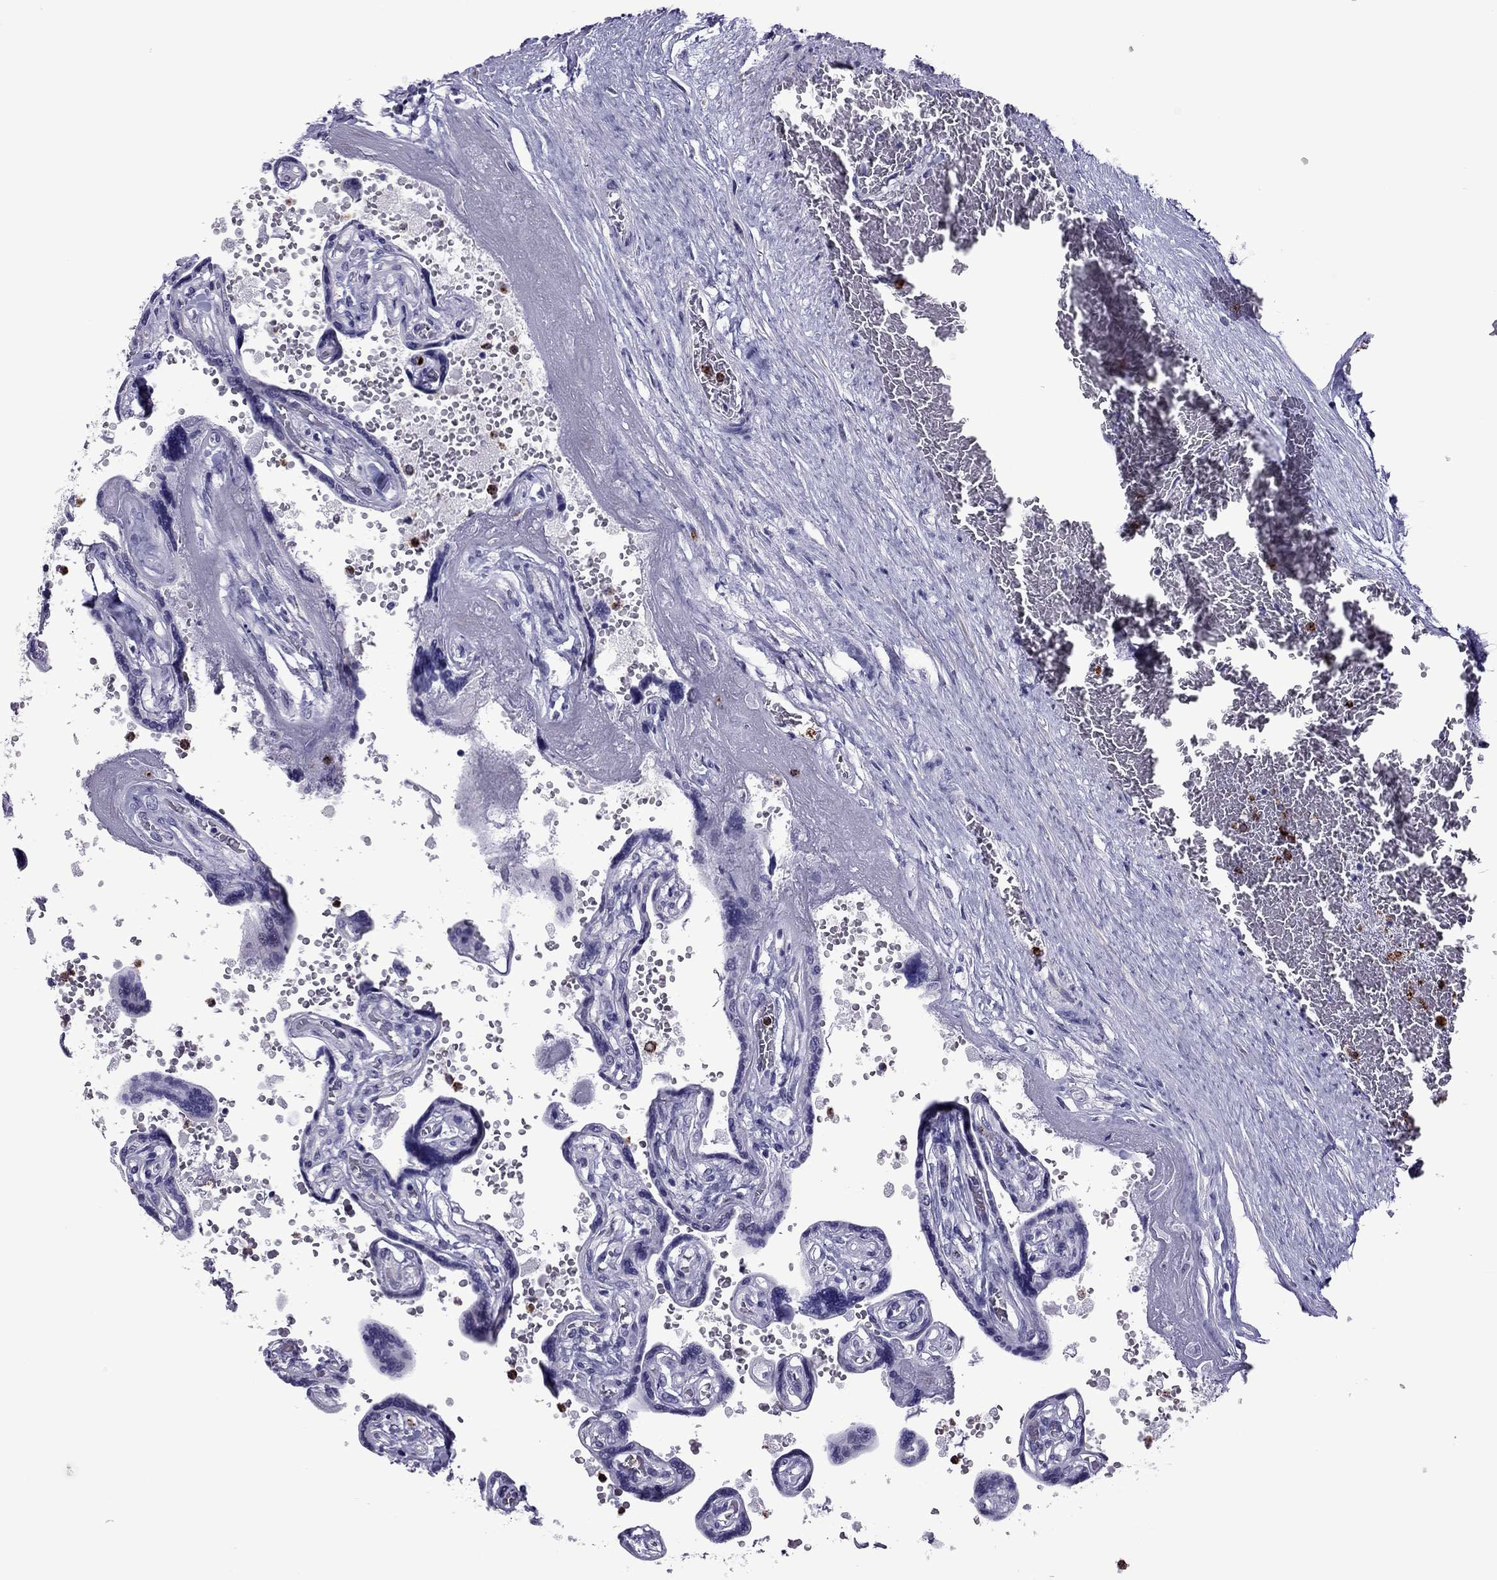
{"staining": {"intensity": "negative", "quantity": "none", "location": "none"}, "tissue": "placenta", "cell_type": "Decidual cells", "image_type": "normal", "snomed": [{"axis": "morphology", "description": "Normal tissue, NOS"}, {"axis": "topography", "description": "Placenta"}], "caption": "Immunohistochemistry photomicrograph of unremarkable placenta: human placenta stained with DAB demonstrates no significant protein staining in decidual cells.", "gene": "CCL27", "patient": {"sex": "female", "age": 32}}